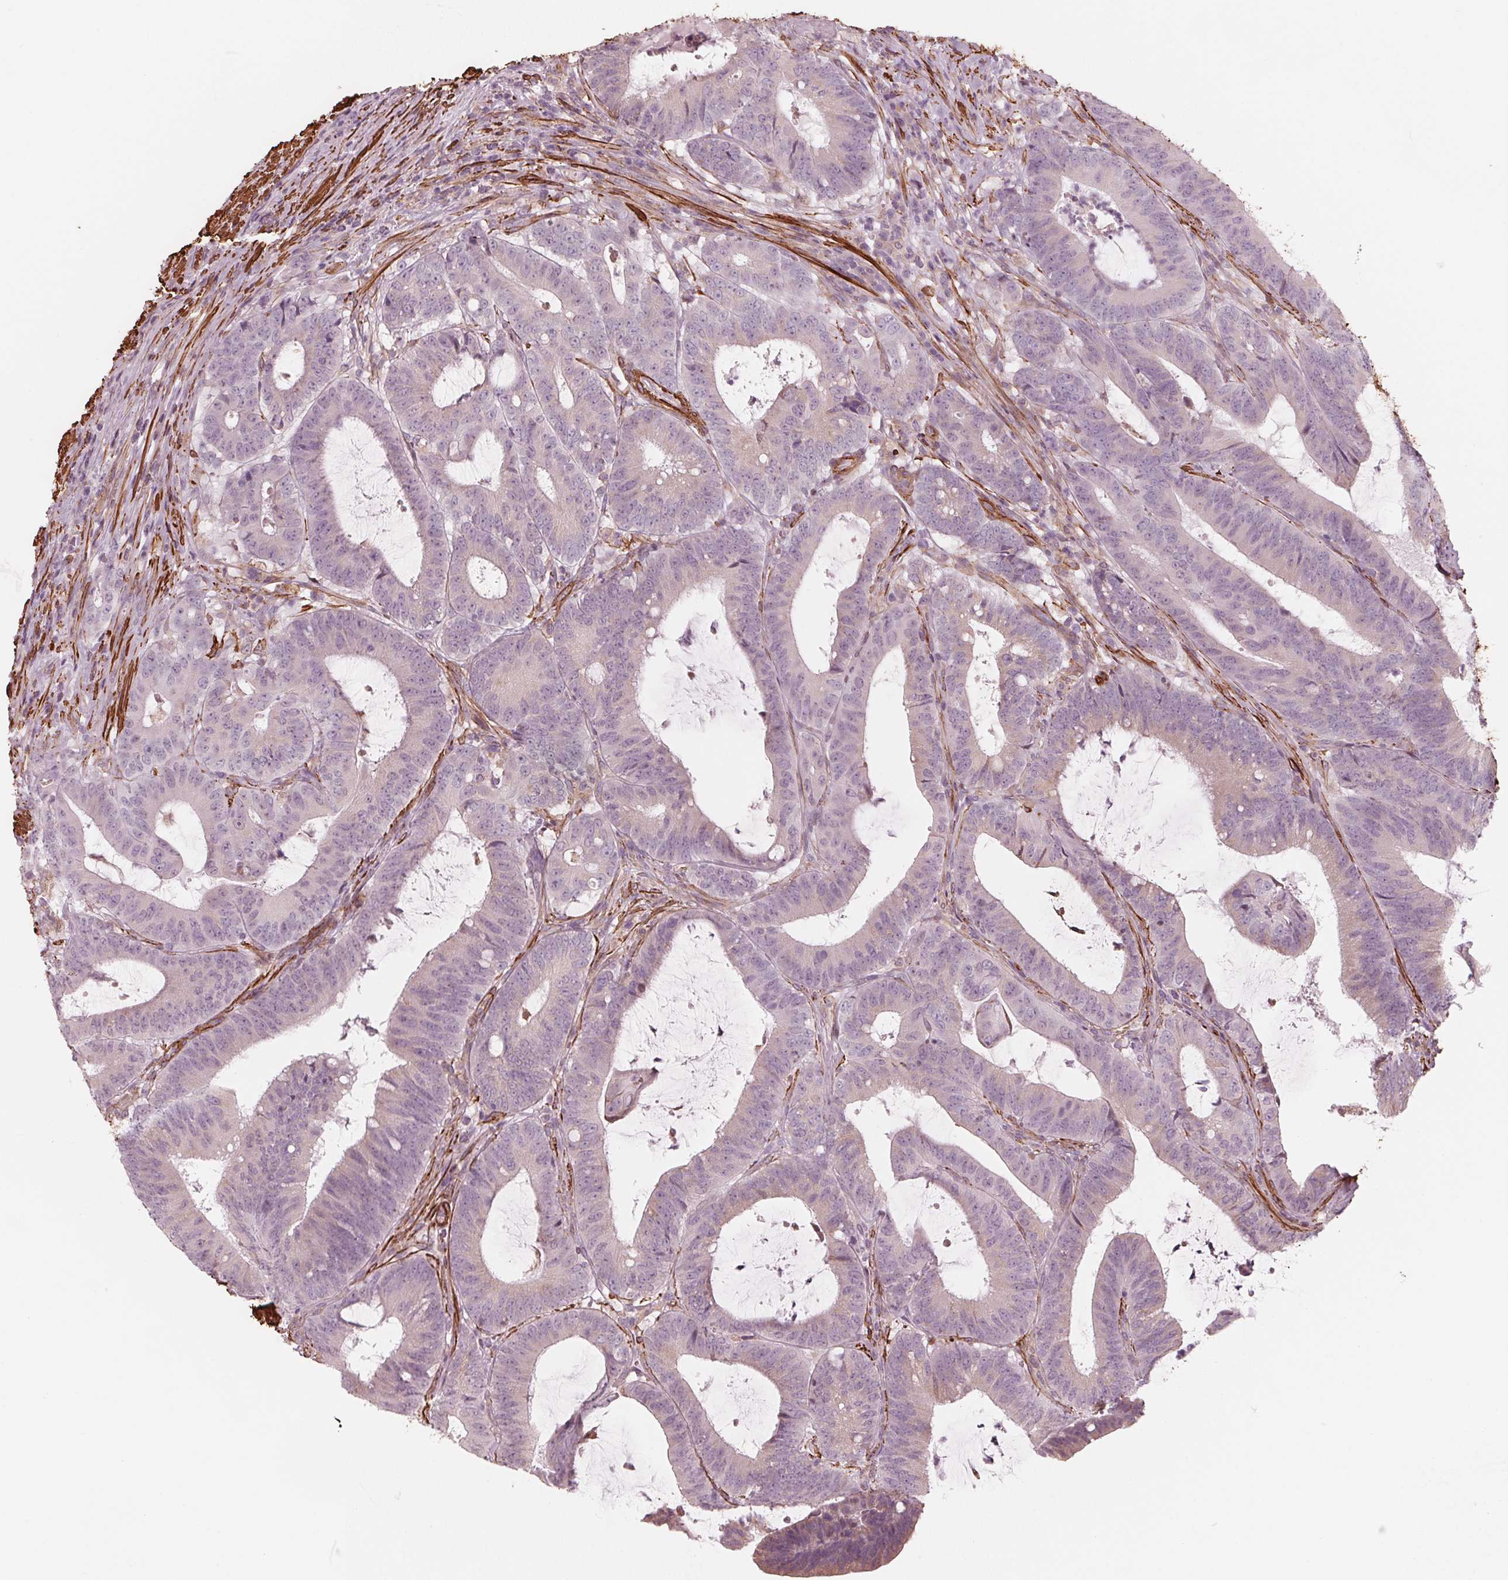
{"staining": {"intensity": "negative", "quantity": "none", "location": "none"}, "tissue": "colorectal cancer", "cell_type": "Tumor cells", "image_type": "cancer", "snomed": [{"axis": "morphology", "description": "Adenocarcinoma, NOS"}, {"axis": "topography", "description": "Colon"}], "caption": "Histopathology image shows no significant protein staining in tumor cells of adenocarcinoma (colorectal). Brightfield microscopy of IHC stained with DAB (brown) and hematoxylin (blue), captured at high magnification.", "gene": "MIER3", "patient": {"sex": "female", "age": 43}}